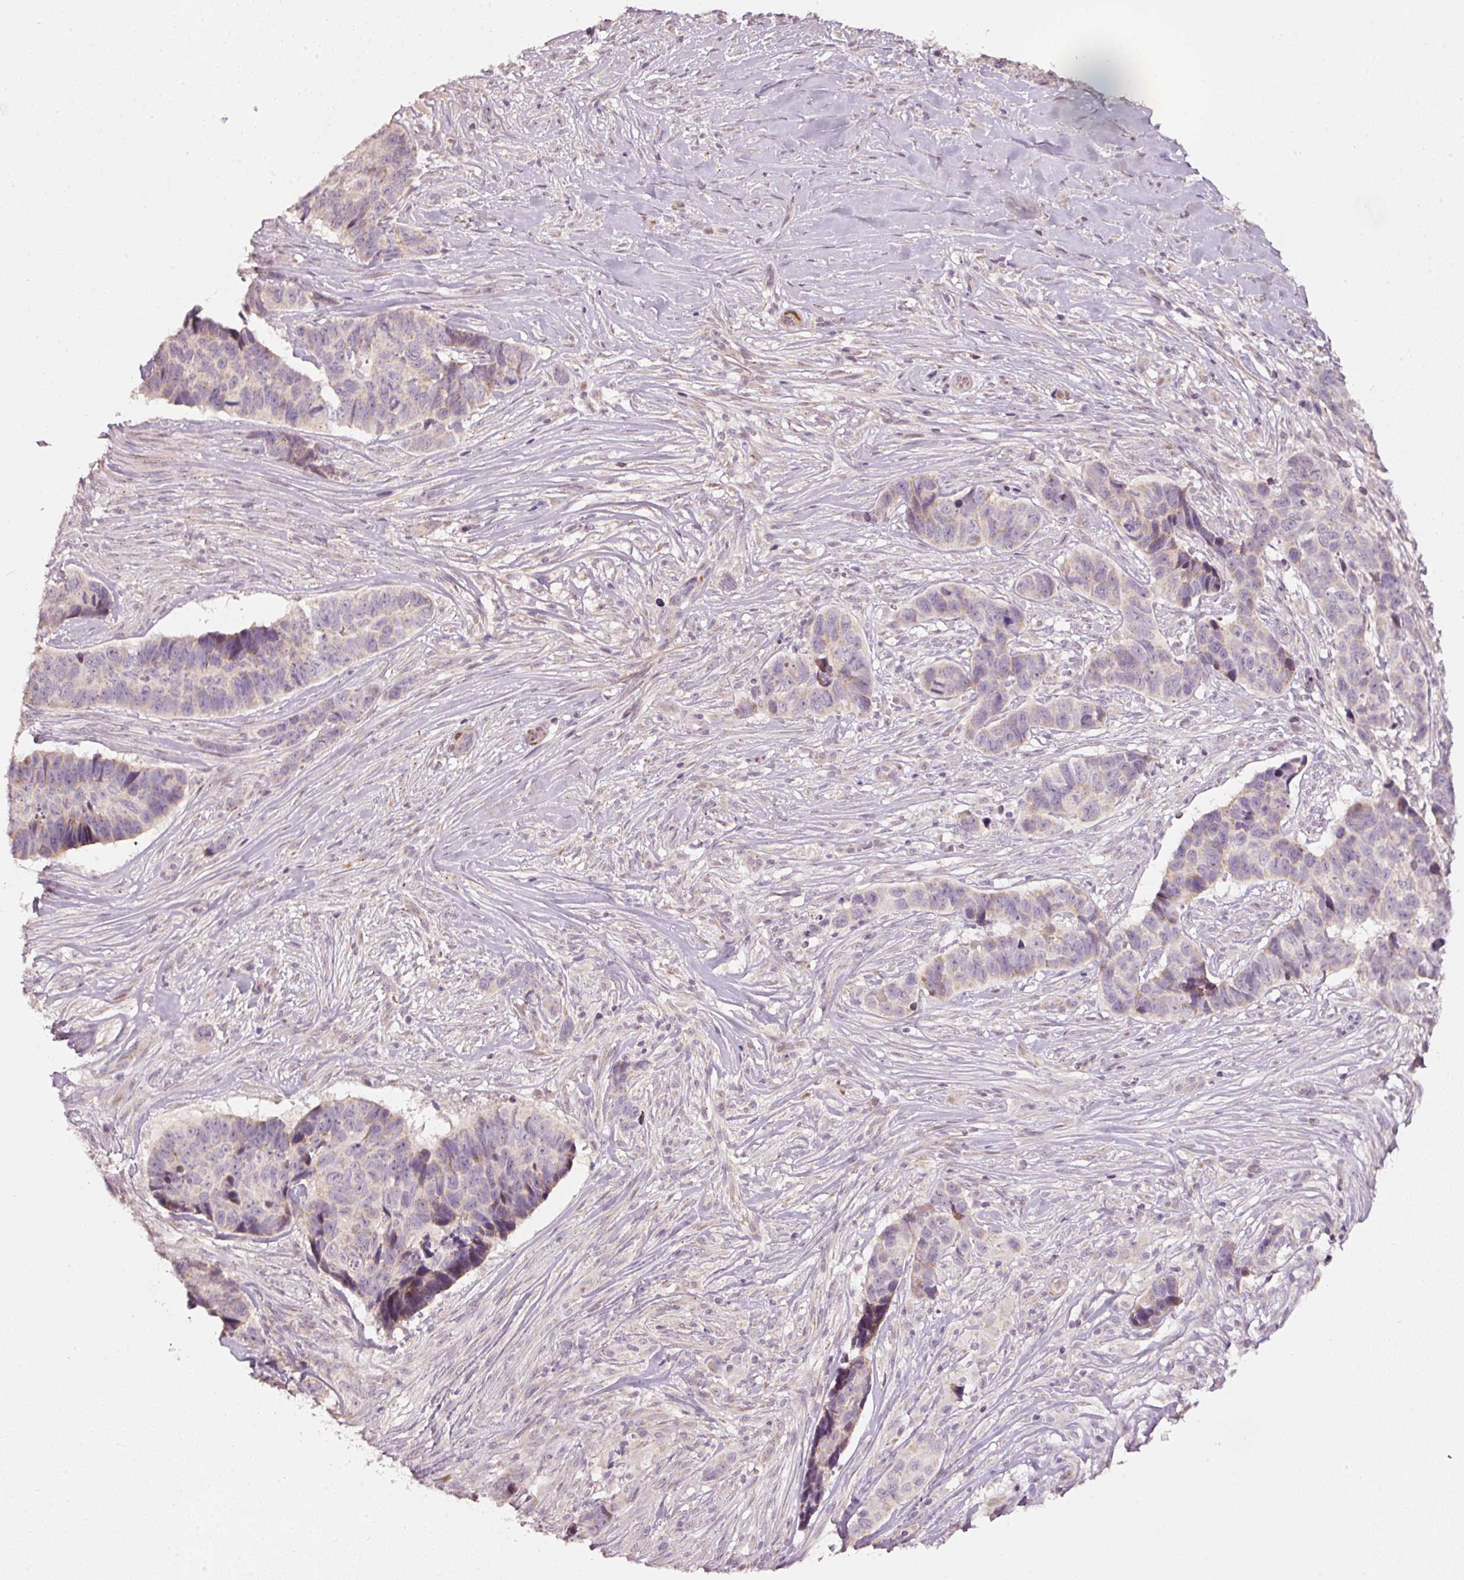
{"staining": {"intensity": "weak", "quantity": "25%-75%", "location": "cytoplasmic/membranous"}, "tissue": "skin cancer", "cell_type": "Tumor cells", "image_type": "cancer", "snomed": [{"axis": "morphology", "description": "Basal cell carcinoma"}, {"axis": "topography", "description": "Skin"}], "caption": "IHC (DAB) staining of human skin cancer (basal cell carcinoma) demonstrates weak cytoplasmic/membranous protein positivity in approximately 25%-75% of tumor cells.", "gene": "TOB2", "patient": {"sex": "female", "age": 82}}